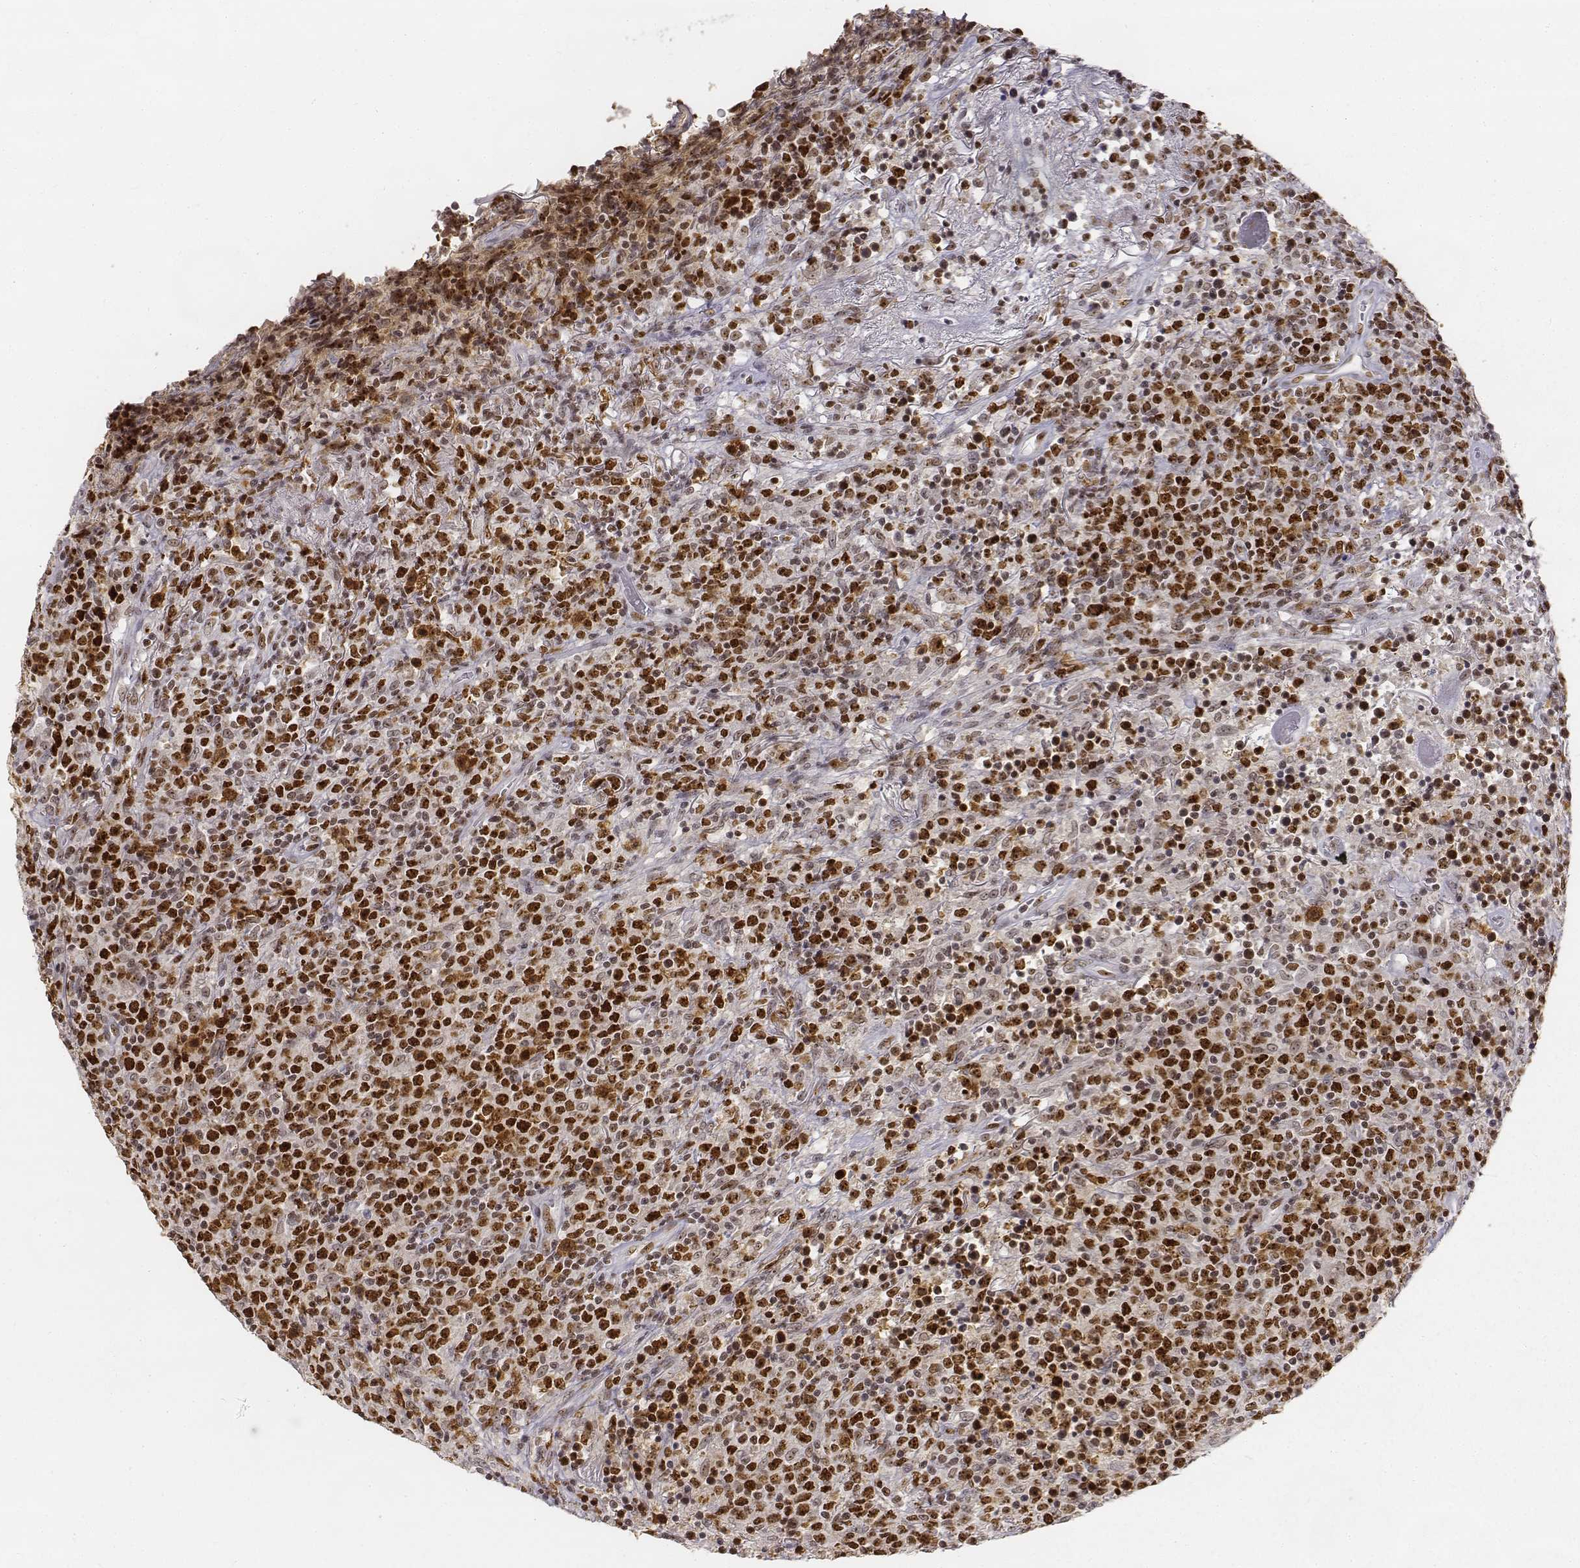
{"staining": {"intensity": "strong", "quantity": ">75%", "location": "nuclear"}, "tissue": "lymphoma", "cell_type": "Tumor cells", "image_type": "cancer", "snomed": [{"axis": "morphology", "description": "Malignant lymphoma, non-Hodgkin's type, High grade"}, {"axis": "topography", "description": "Lung"}], "caption": "The immunohistochemical stain highlights strong nuclear staining in tumor cells of high-grade malignant lymphoma, non-Hodgkin's type tissue.", "gene": "PHF6", "patient": {"sex": "male", "age": 79}}